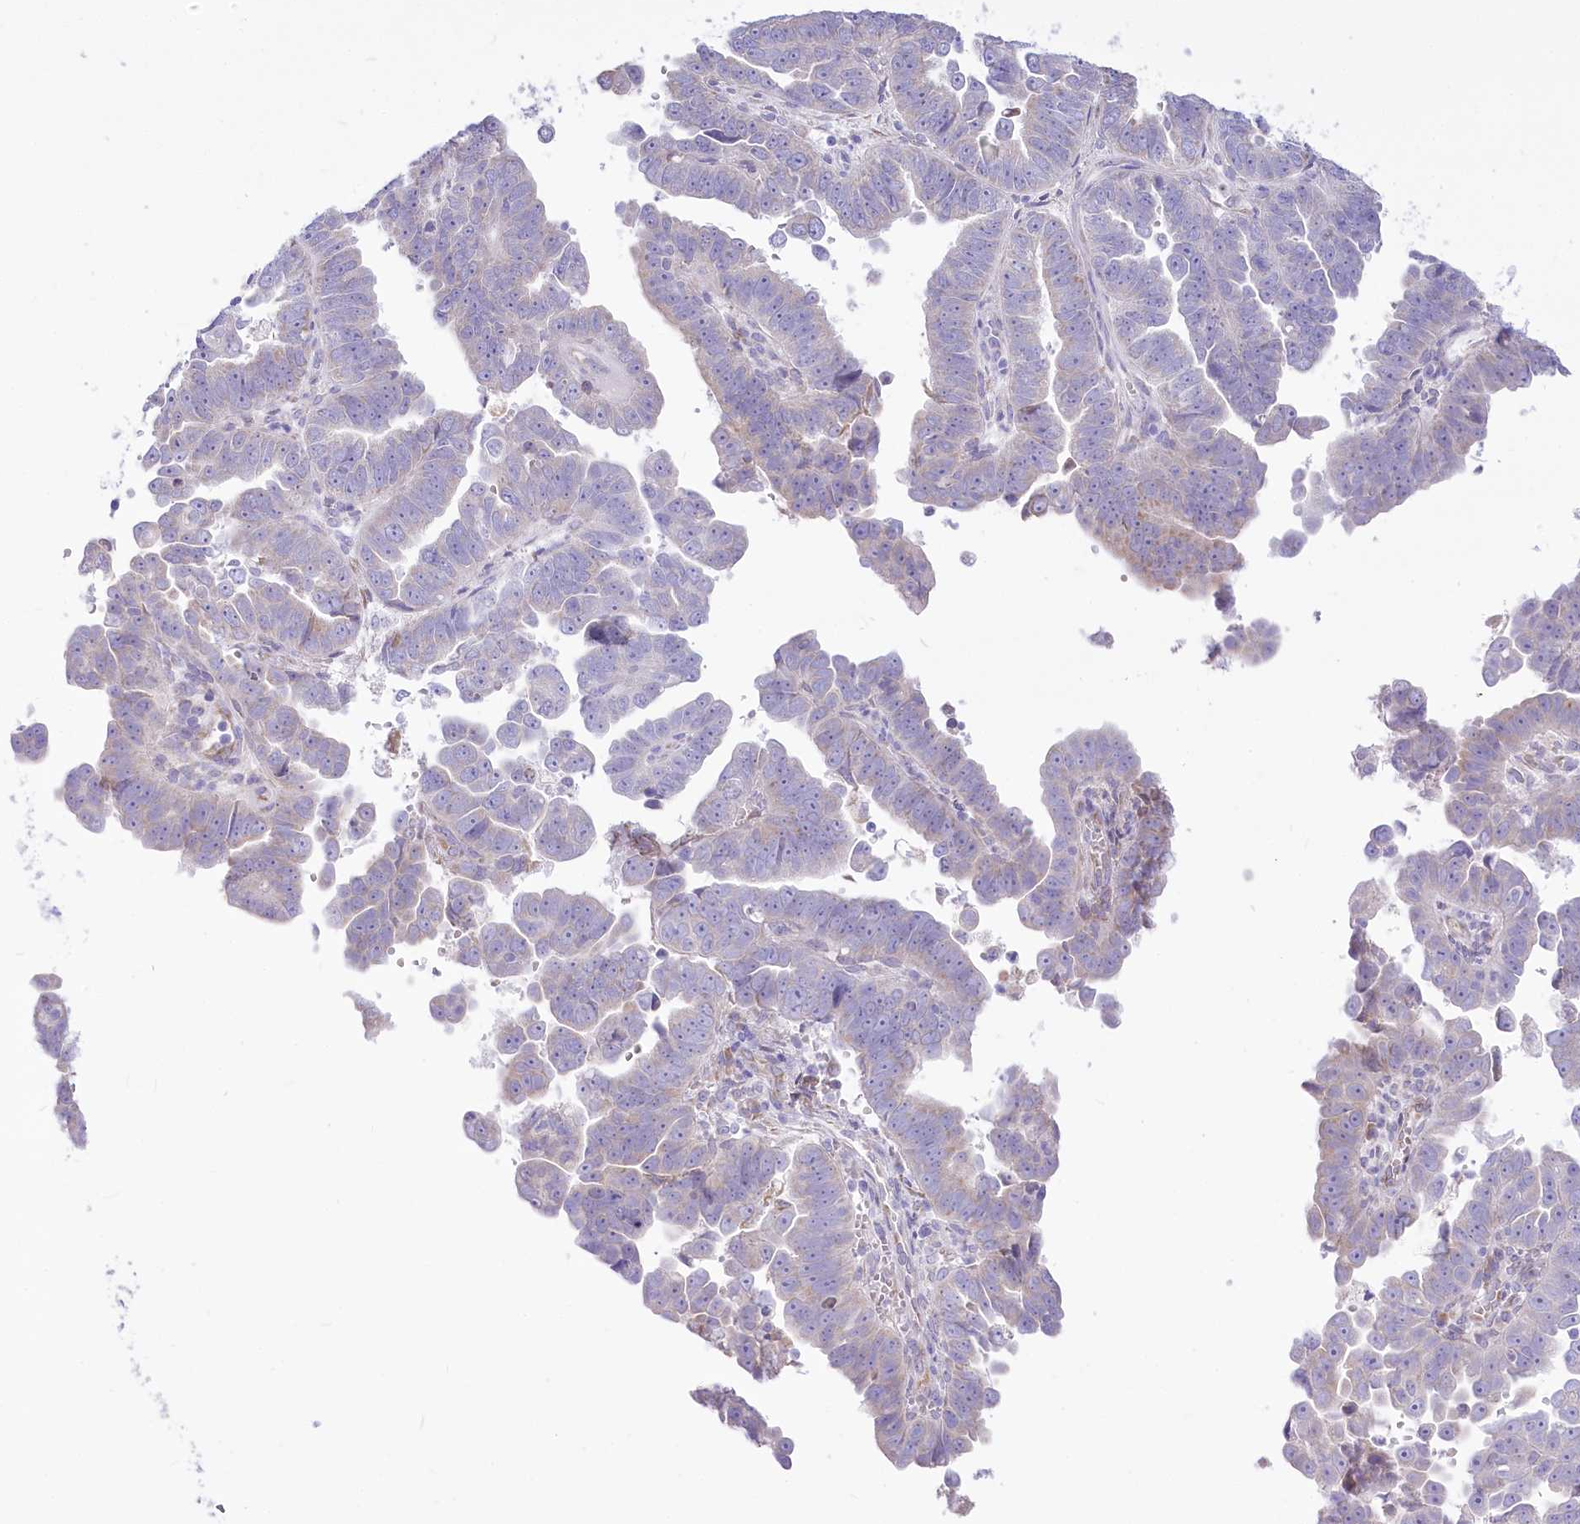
{"staining": {"intensity": "negative", "quantity": "none", "location": "none"}, "tissue": "endometrial cancer", "cell_type": "Tumor cells", "image_type": "cancer", "snomed": [{"axis": "morphology", "description": "Adenocarcinoma, NOS"}, {"axis": "topography", "description": "Endometrium"}], "caption": "A histopathology image of adenocarcinoma (endometrial) stained for a protein shows no brown staining in tumor cells. (DAB immunohistochemistry (IHC) with hematoxylin counter stain).", "gene": "STT3B", "patient": {"sex": "female", "age": 75}}